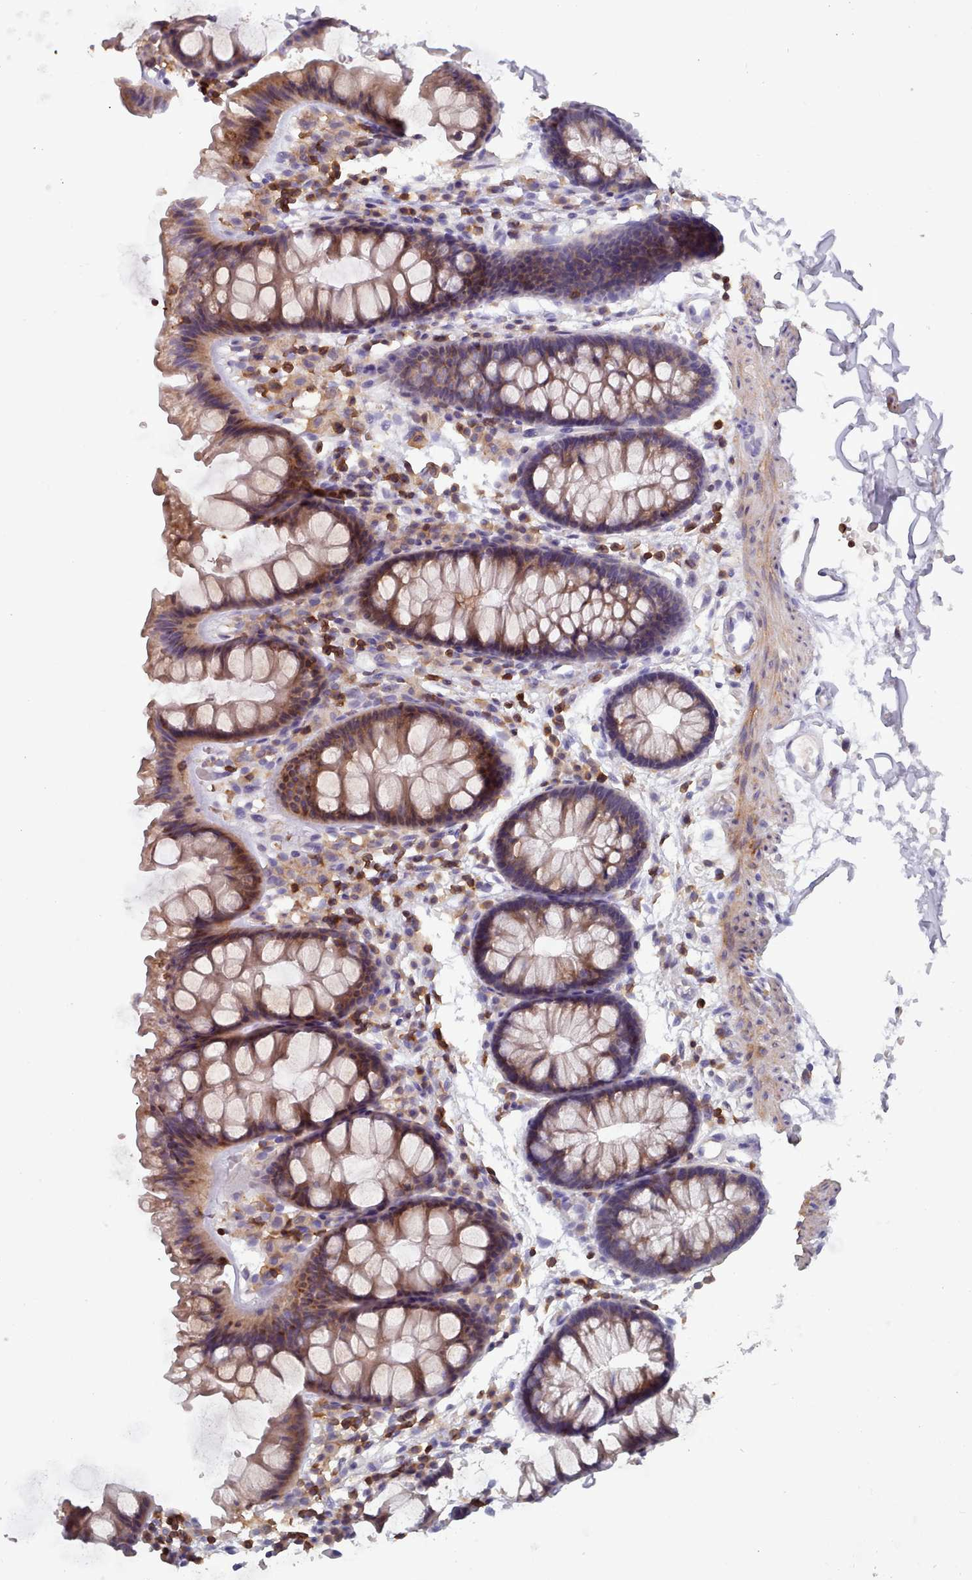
{"staining": {"intensity": "moderate", "quantity": "25%-75%", "location": "cytoplasmic/membranous"}, "tissue": "colon", "cell_type": "Endothelial cells", "image_type": "normal", "snomed": [{"axis": "morphology", "description": "Normal tissue, NOS"}, {"axis": "topography", "description": "Colon"}], "caption": "This histopathology image shows immunohistochemistry (IHC) staining of unremarkable colon, with medium moderate cytoplasmic/membranous positivity in about 25%-75% of endothelial cells.", "gene": "RAC1", "patient": {"sex": "female", "age": 62}}